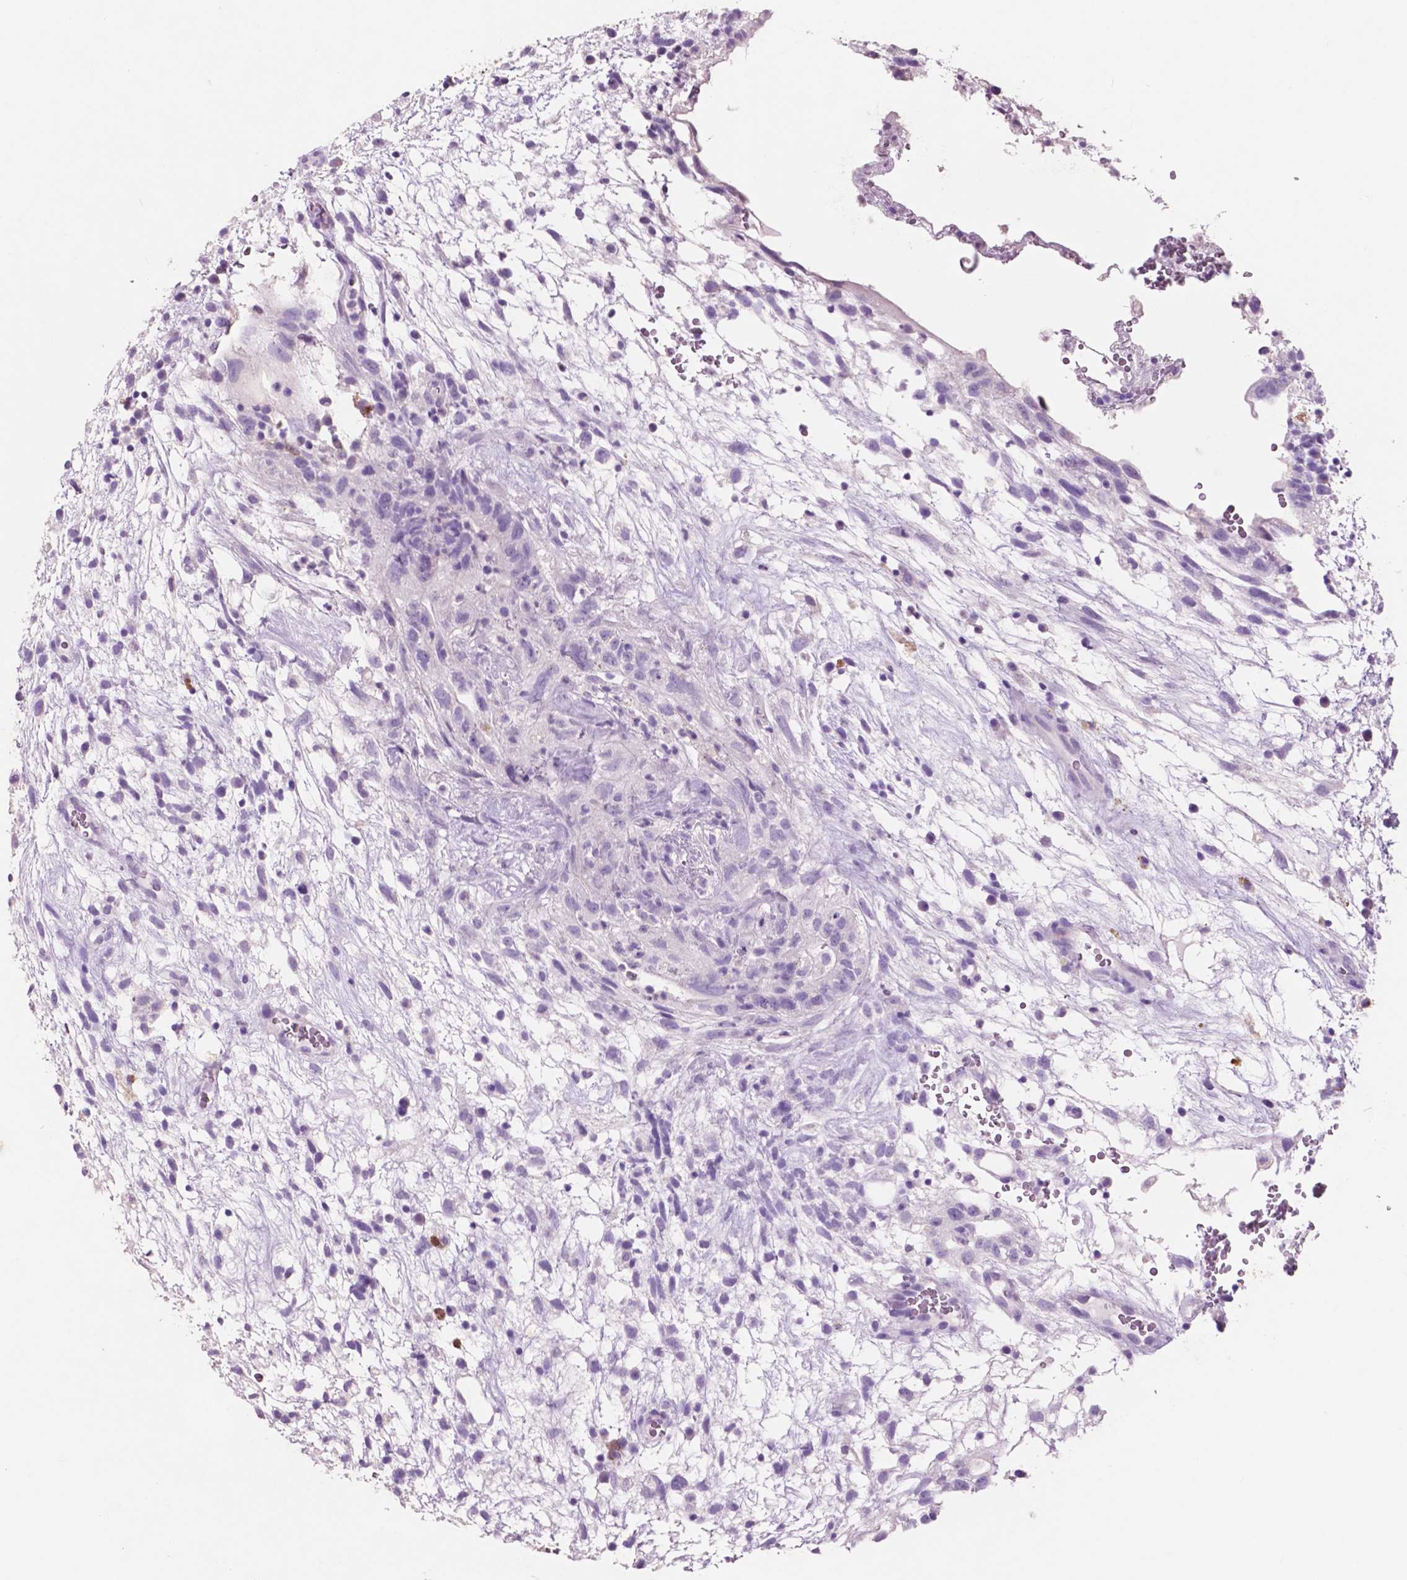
{"staining": {"intensity": "negative", "quantity": "none", "location": "none"}, "tissue": "testis cancer", "cell_type": "Tumor cells", "image_type": "cancer", "snomed": [{"axis": "morphology", "description": "Normal tissue, NOS"}, {"axis": "morphology", "description": "Carcinoma, Embryonal, NOS"}, {"axis": "topography", "description": "Testis"}], "caption": "An image of testis embryonal carcinoma stained for a protein demonstrates no brown staining in tumor cells. The staining was performed using DAB (3,3'-diaminobenzidine) to visualize the protein expression in brown, while the nuclei were stained in blue with hematoxylin (Magnification: 20x).", "gene": "IDO1", "patient": {"sex": "male", "age": 32}}